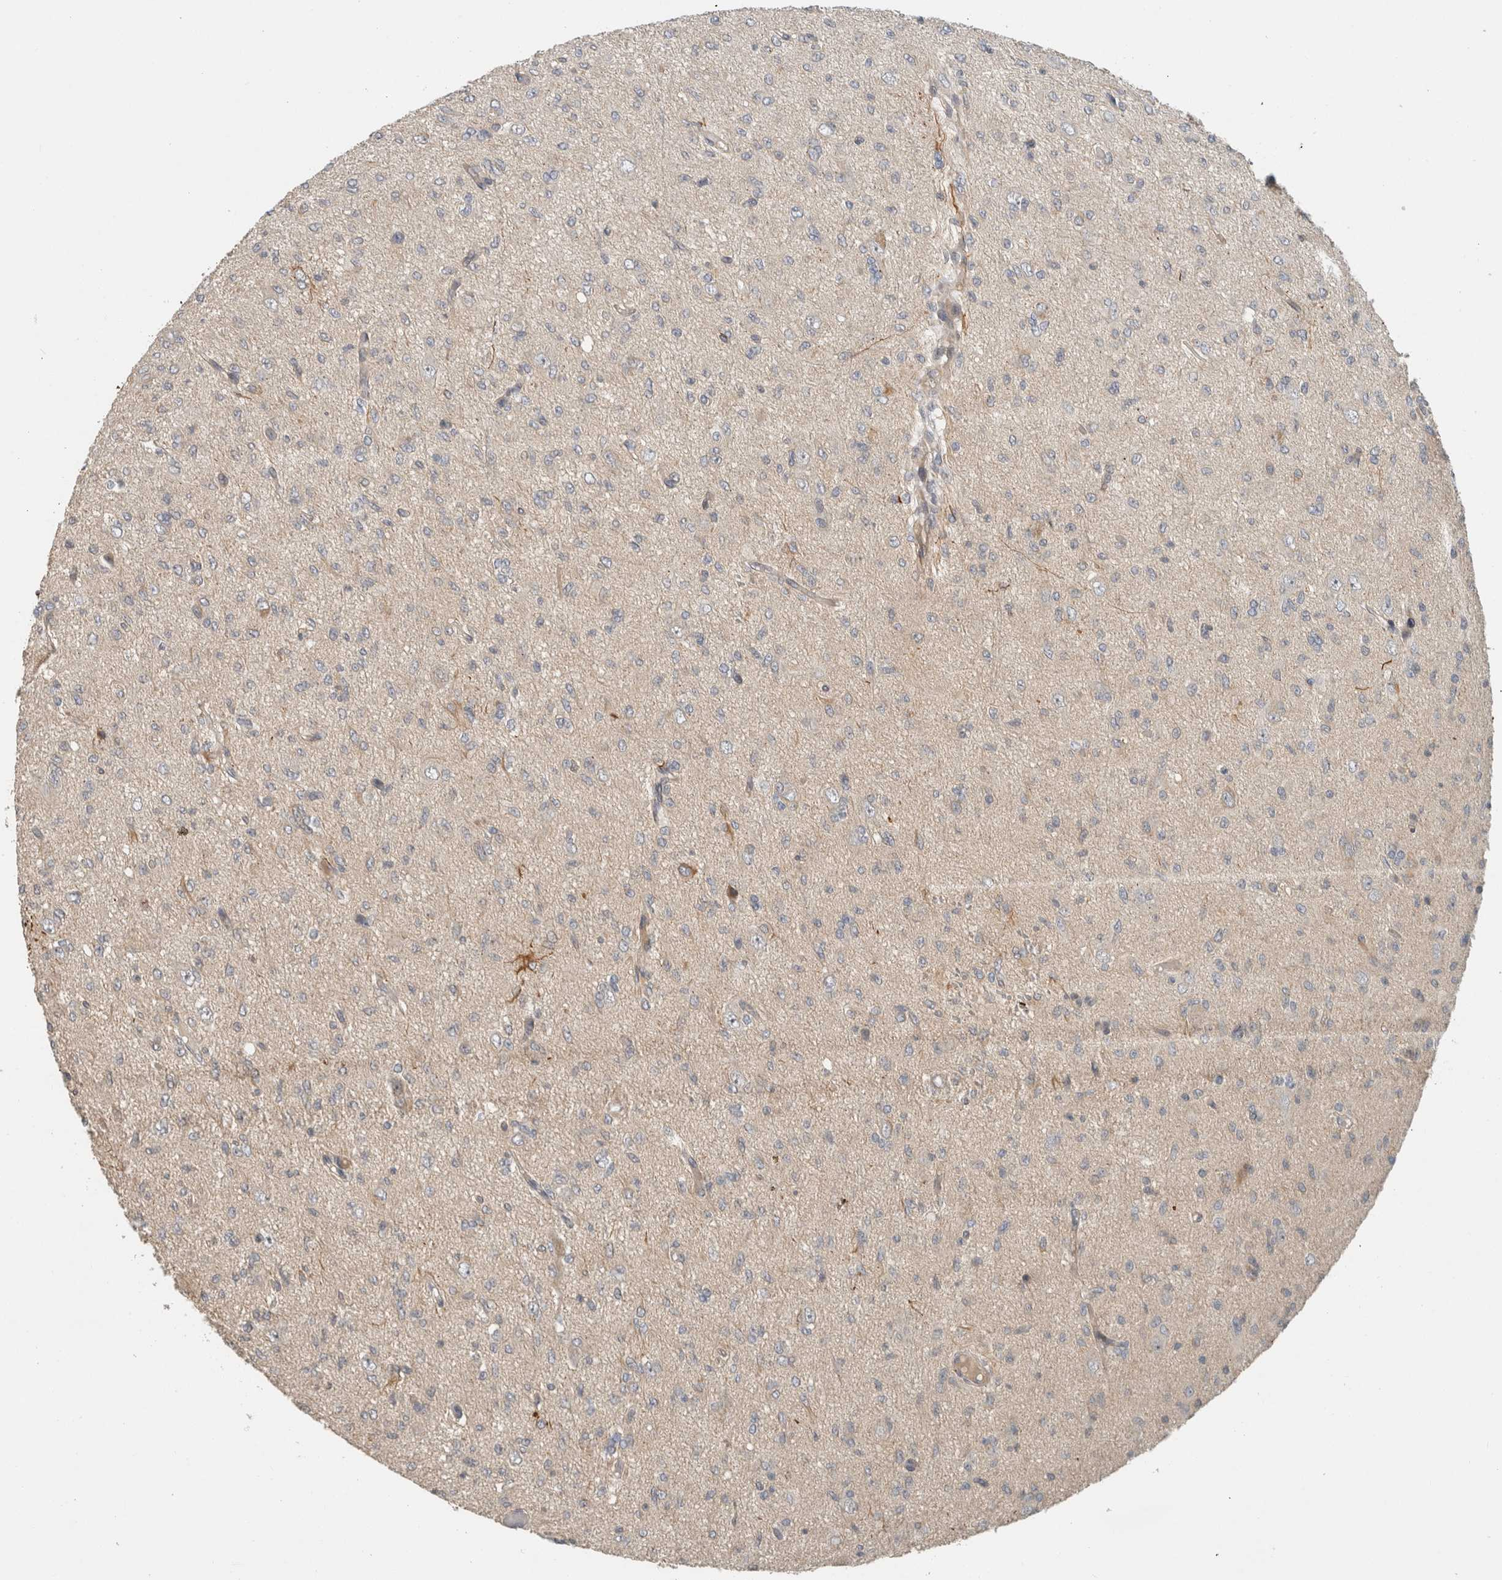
{"staining": {"intensity": "negative", "quantity": "none", "location": "none"}, "tissue": "glioma", "cell_type": "Tumor cells", "image_type": "cancer", "snomed": [{"axis": "morphology", "description": "Glioma, malignant, High grade"}, {"axis": "topography", "description": "Brain"}], "caption": "High power microscopy histopathology image of an immunohistochemistry (IHC) histopathology image of malignant glioma (high-grade), revealing no significant expression in tumor cells.", "gene": "ERCC6L2", "patient": {"sex": "female", "age": 59}}